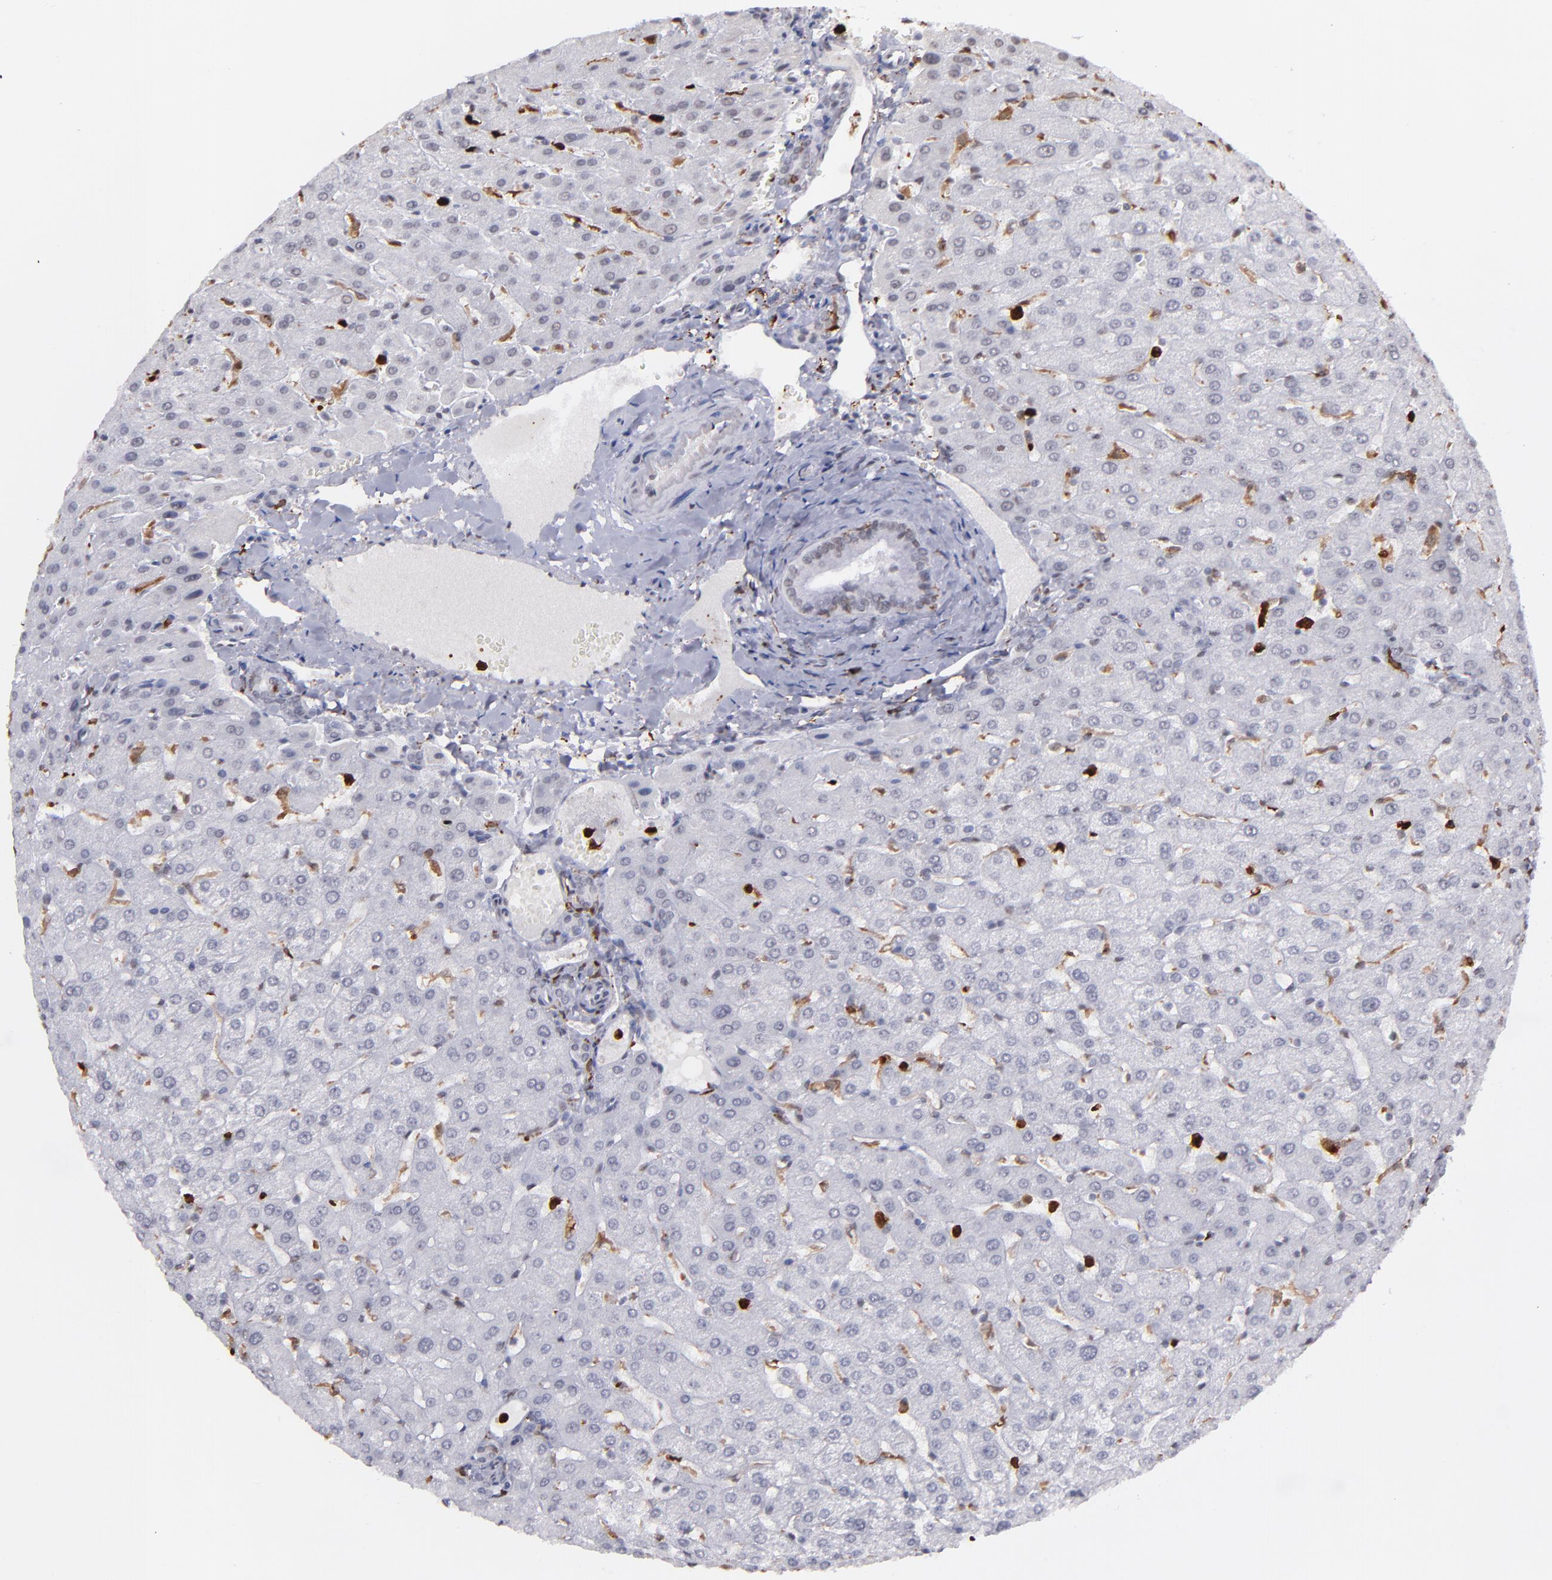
{"staining": {"intensity": "negative", "quantity": "none", "location": "none"}, "tissue": "liver", "cell_type": "Cholangiocytes", "image_type": "normal", "snomed": [{"axis": "morphology", "description": "Normal tissue, NOS"}, {"axis": "morphology", "description": "Fibrosis, NOS"}, {"axis": "topography", "description": "Liver"}], "caption": "A high-resolution photomicrograph shows immunohistochemistry staining of unremarkable liver, which demonstrates no significant staining in cholangiocytes.", "gene": "NCF2", "patient": {"sex": "female", "age": 29}}